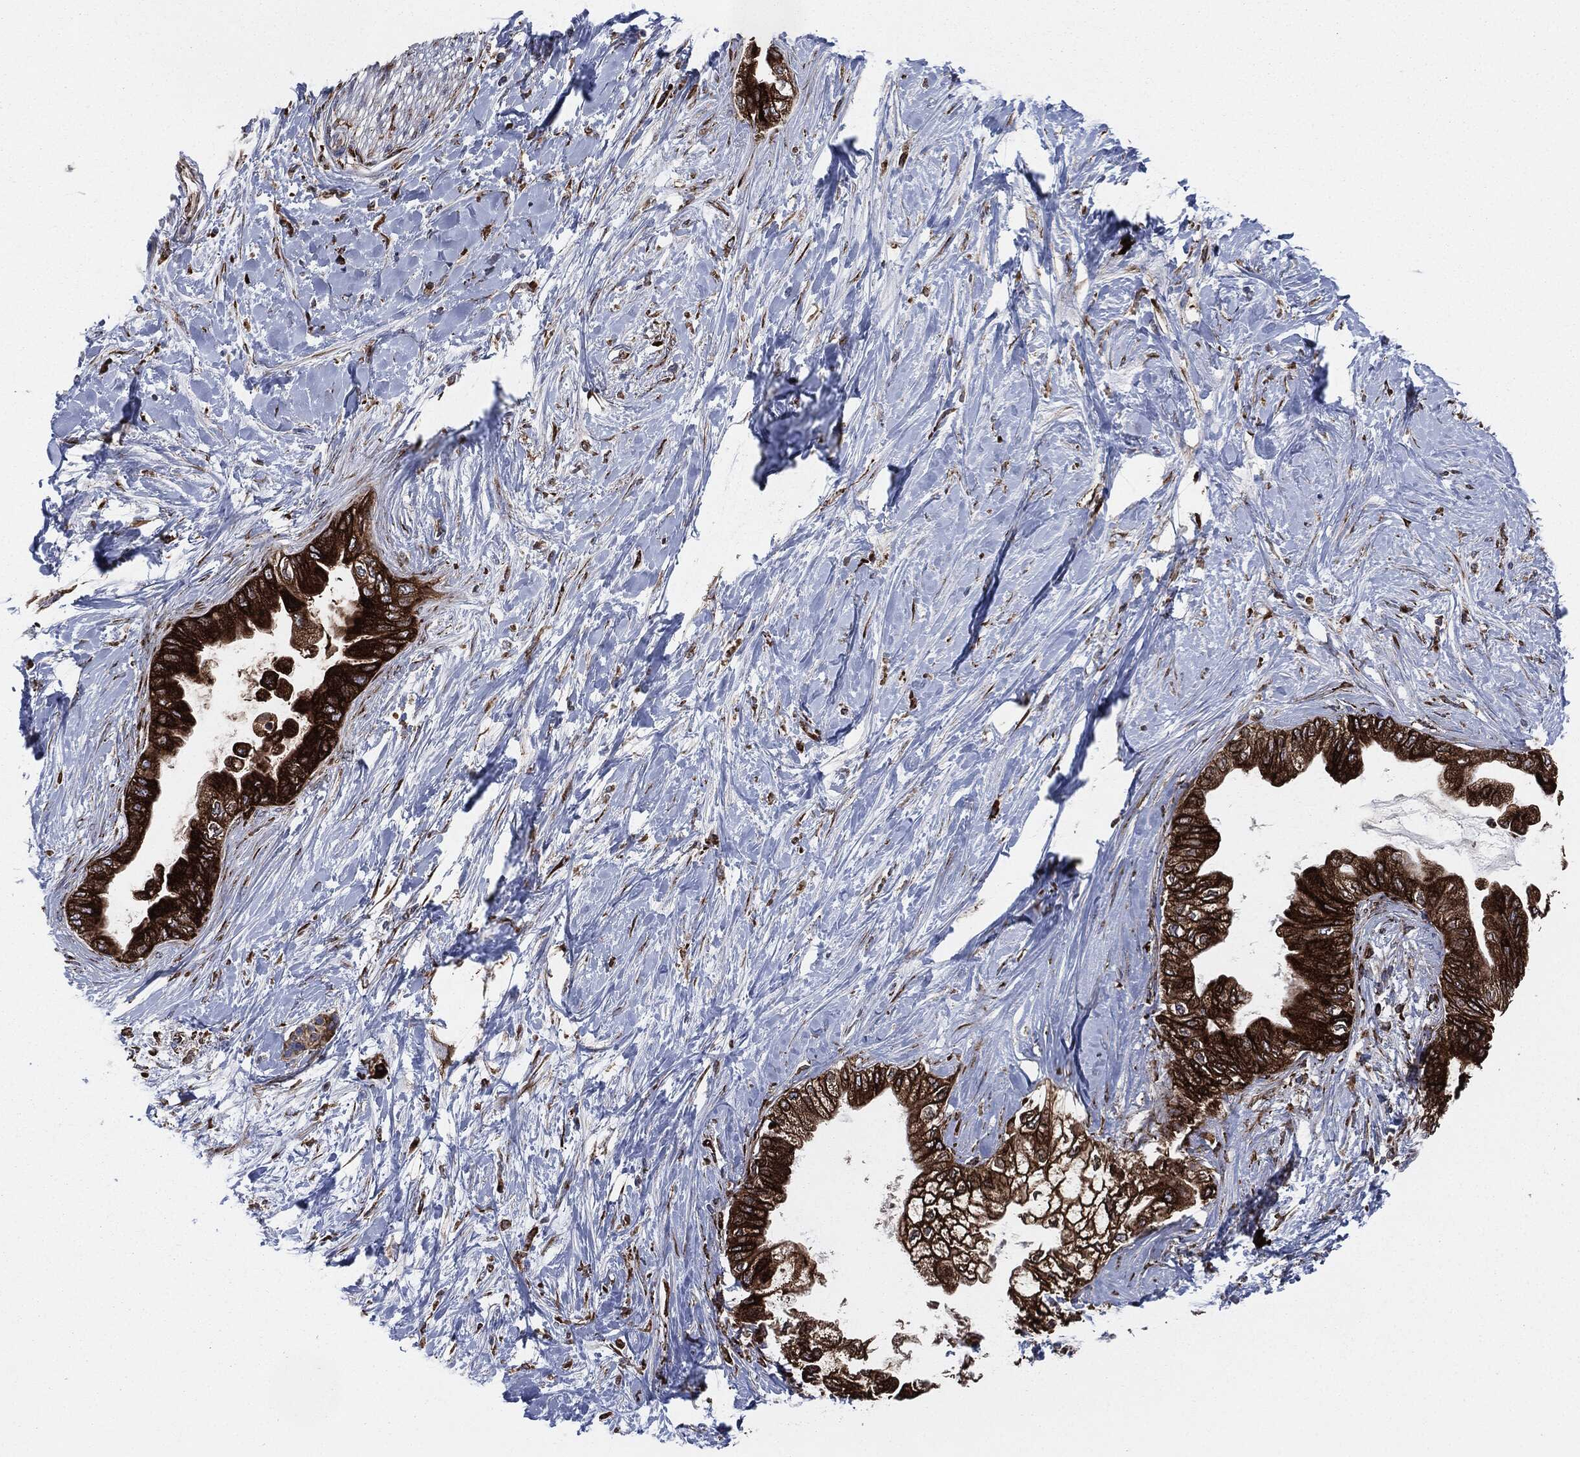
{"staining": {"intensity": "strong", "quantity": ">75%", "location": "cytoplasmic/membranous"}, "tissue": "pancreatic cancer", "cell_type": "Tumor cells", "image_type": "cancer", "snomed": [{"axis": "morphology", "description": "Normal tissue, NOS"}, {"axis": "morphology", "description": "Adenocarcinoma, NOS"}, {"axis": "topography", "description": "Pancreas"}, {"axis": "topography", "description": "Duodenum"}], "caption": "IHC micrograph of neoplastic tissue: pancreatic cancer stained using immunohistochemistry (IHC) reveals high levels of strong protein expression localized specifically in the cytoplasmic/membranous of tumor cells, appearing as a cytoplasmic/membranous brown color.", "gene": "CALR", "patient": {"sex": "female", "age": 60}}